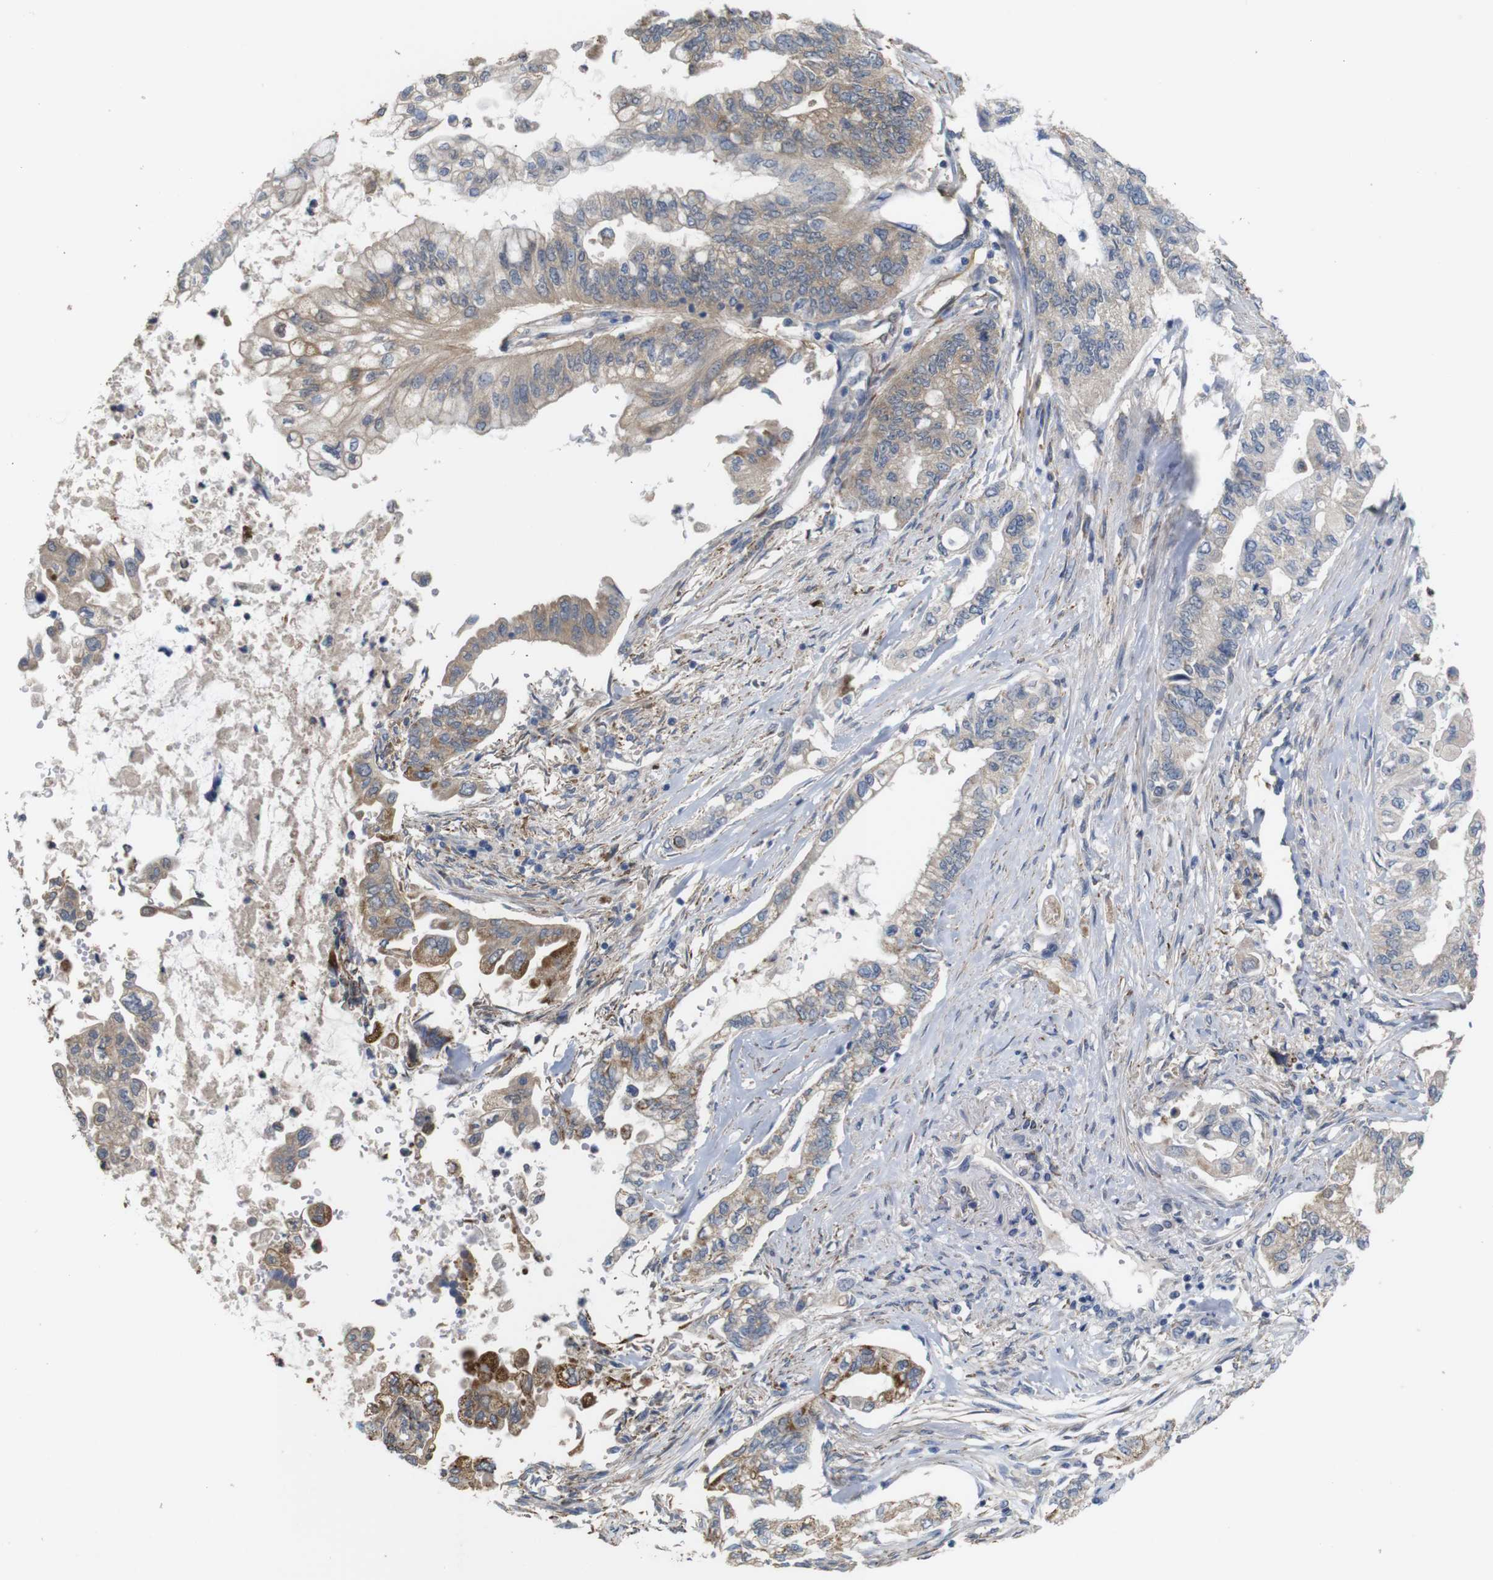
{"staining": {"intensity": "moderate", "quantity": ">75%", "location": "cytoplasmic/membranous"}, "tissue": "pancreatic cancer", "cell_type": "Tumor cells", "image_type": "cancer", "snomed": [{"axis": "morphology", "description": "Normal tissue, NOS"}, {"axis": "topography", "description": "Pancreas"}], "caption": "Tumor cells display medium levels of moderate cytoplasmic/membranous positivity in about >75% of cells in pancreatic cancer.", "gene": "PTPRR", "patient": {"sex": "male", "age": 42}}